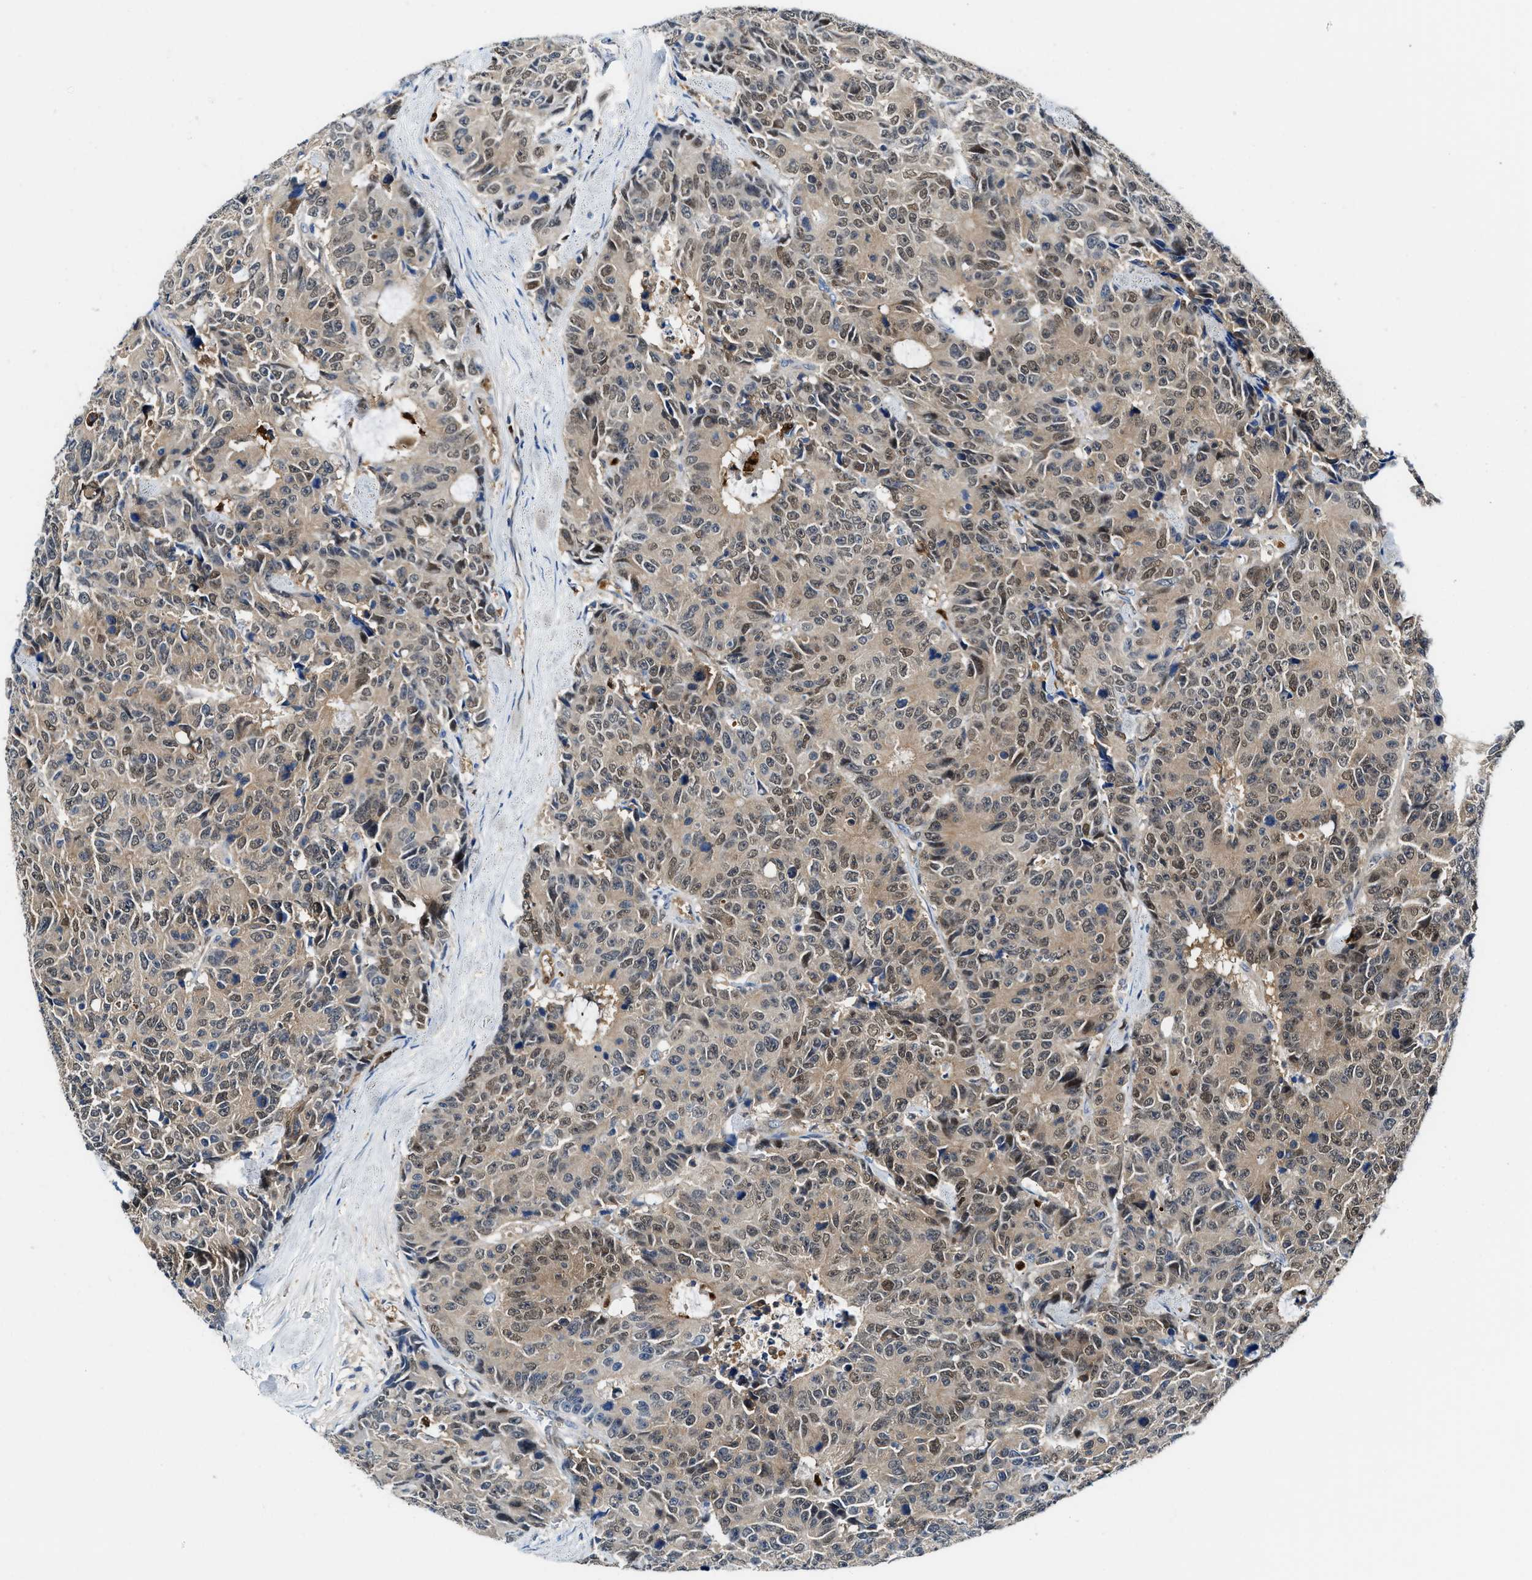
{"staining": {"intensity": "moderate", "quantity": ">75%", "location": "cytoplasmic/membranous,nuclear"}, "tissue": "colorectal cancer", "cell_type": "Tumor cells", "image_type": "cancer", "snomed": [{"axis": "morphology", "description": "Adenocarcinoma, NOS"}, {"axis": "topography", "description": "Colon"}], "caption": "Colorectal cancer (adenocarcinoma) stained with a protein marker demonstrates moderate staining in tumor cells.", "gene": "LTA4H", "patient": {"sex": "female", "age": 86}}